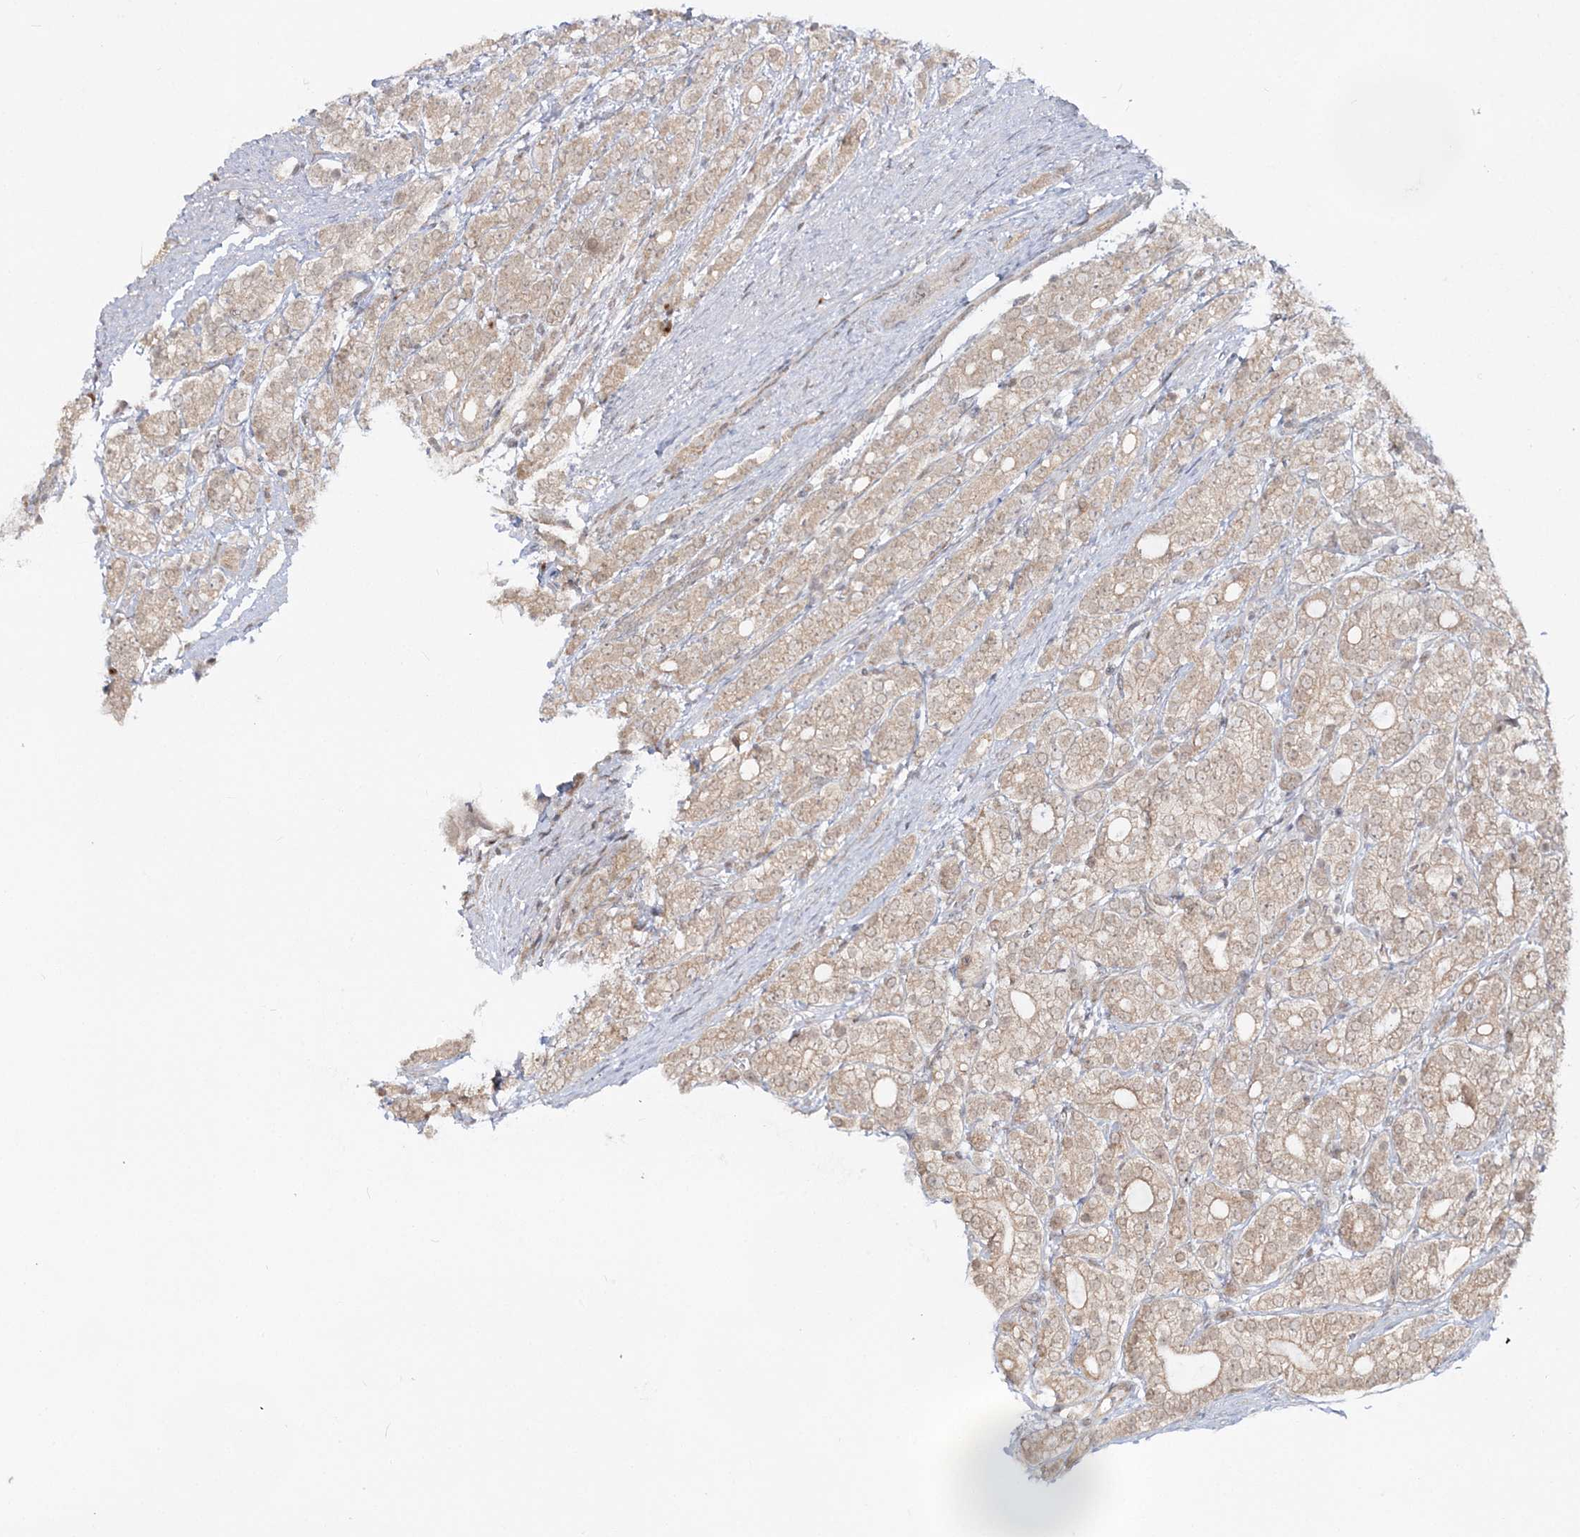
{"staining": {"intensity": "weak", "quantity": ">75%", "location": "cytoplasmic/membranous"}, "tissue": "prostate cancer", "cell_type": "Tumor cells", "image_type": "cancer", "snomed": [{"axis": "morphology", "description": "Adenocarcinoma, High grade"}, {"axis": "topography", "description": "Prostate"}], "caption": "Immunohistochemical staining of prostate cancer (adenocarcinoma (high-grade)) displays low levels of weak cytoplasmic/membranous staining in approximately >75% of tumor cells.", "gene": "ZFAND6", "patient": {"sex": "male", "age": 57}}